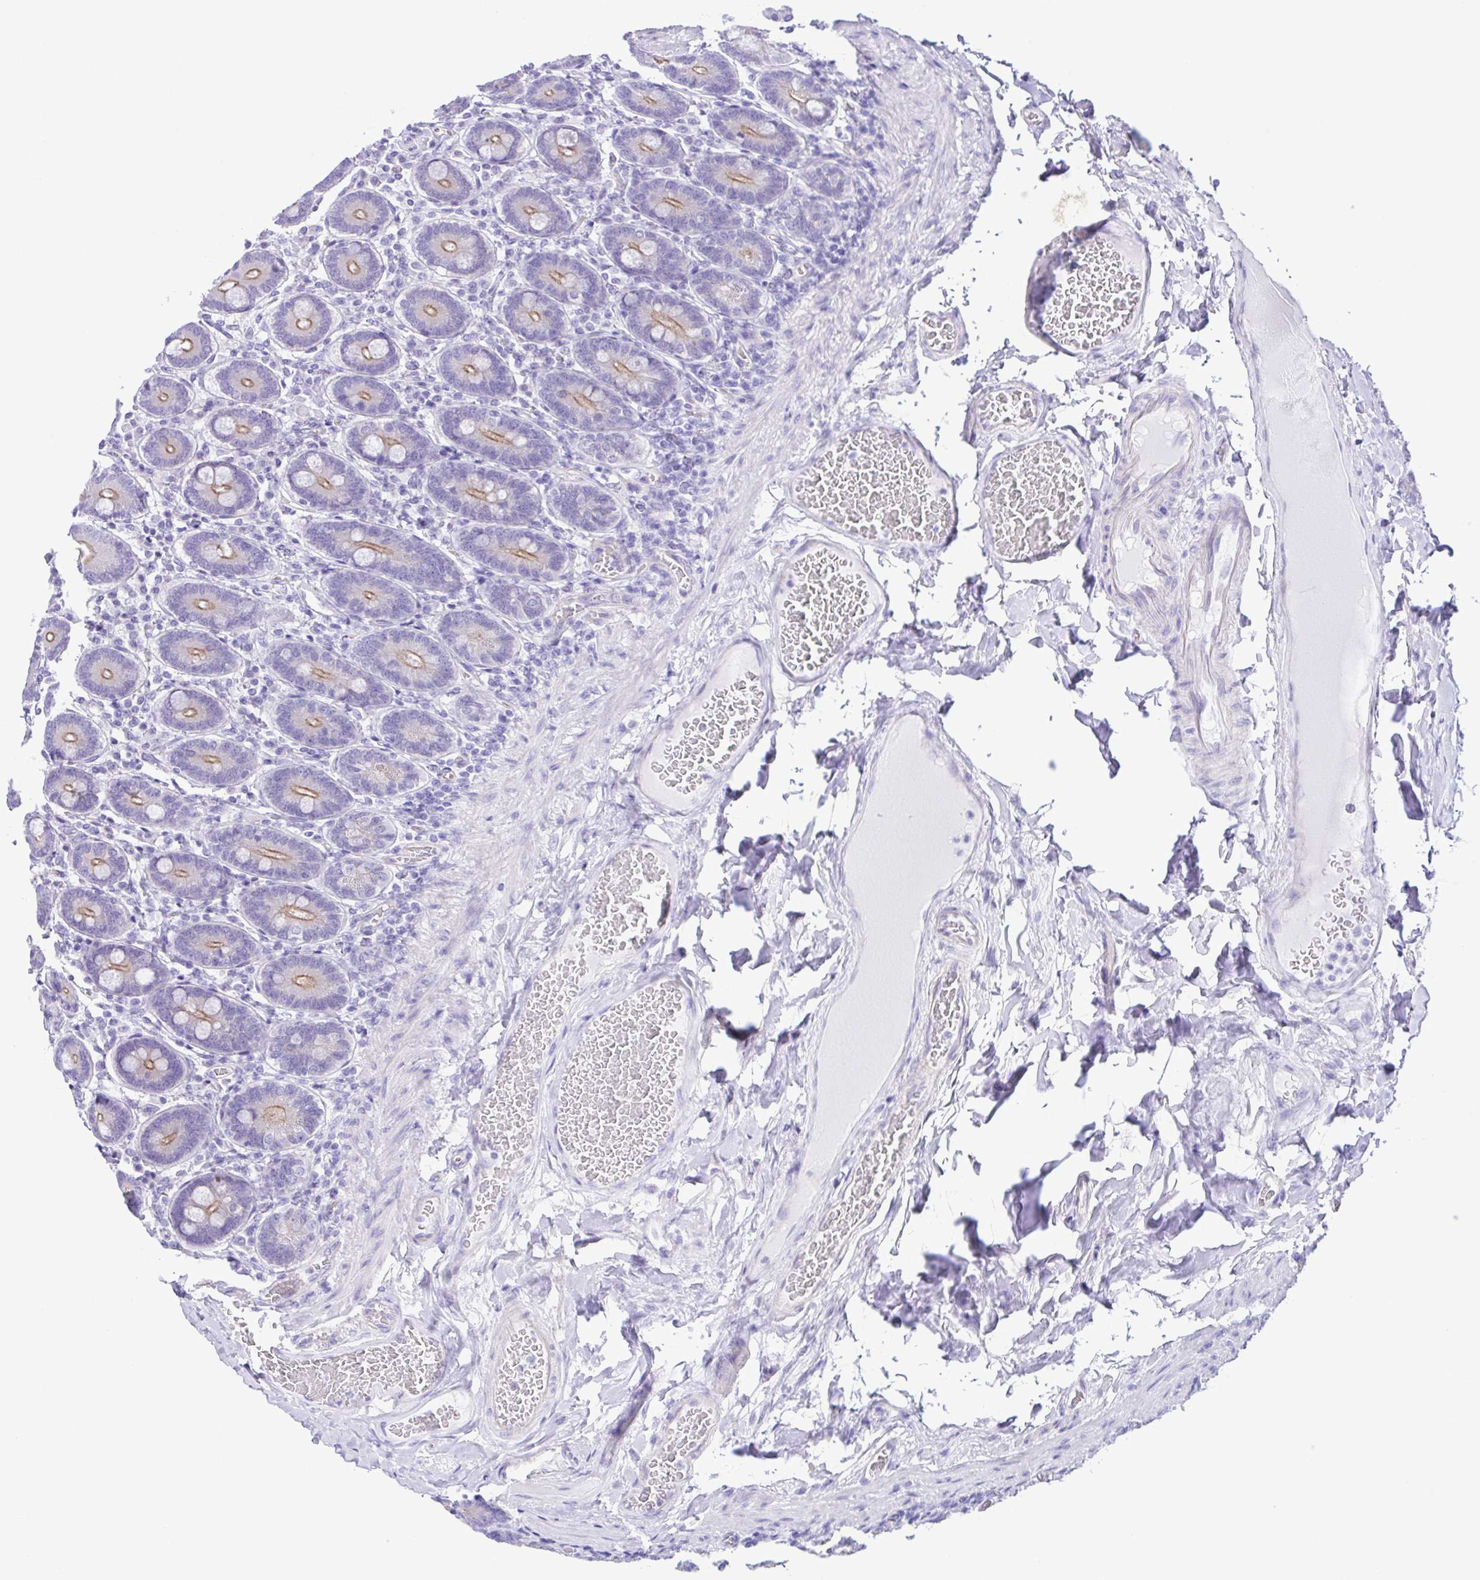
{"staining": {"intensity": "moderate", "quantity": "25%-75%", "location": "cytoplasmic/membranous"}, "tissue": "duodenum", "cell_type": "Glandular cells", "image_type": "normal", "snomed": [{"axis": "morphology", "description": "Normal tissue, NOS"}, {"axis": "topography", "description": "Duodenum"}], "caption": "This is a micrograph of IHC staining of benign duodenum, which shows moderate positivity in the cytoplasmic/membranous of glandular cells.", "gene": "CYP11A1", "patient": {"sex": "female", "age": 62}}